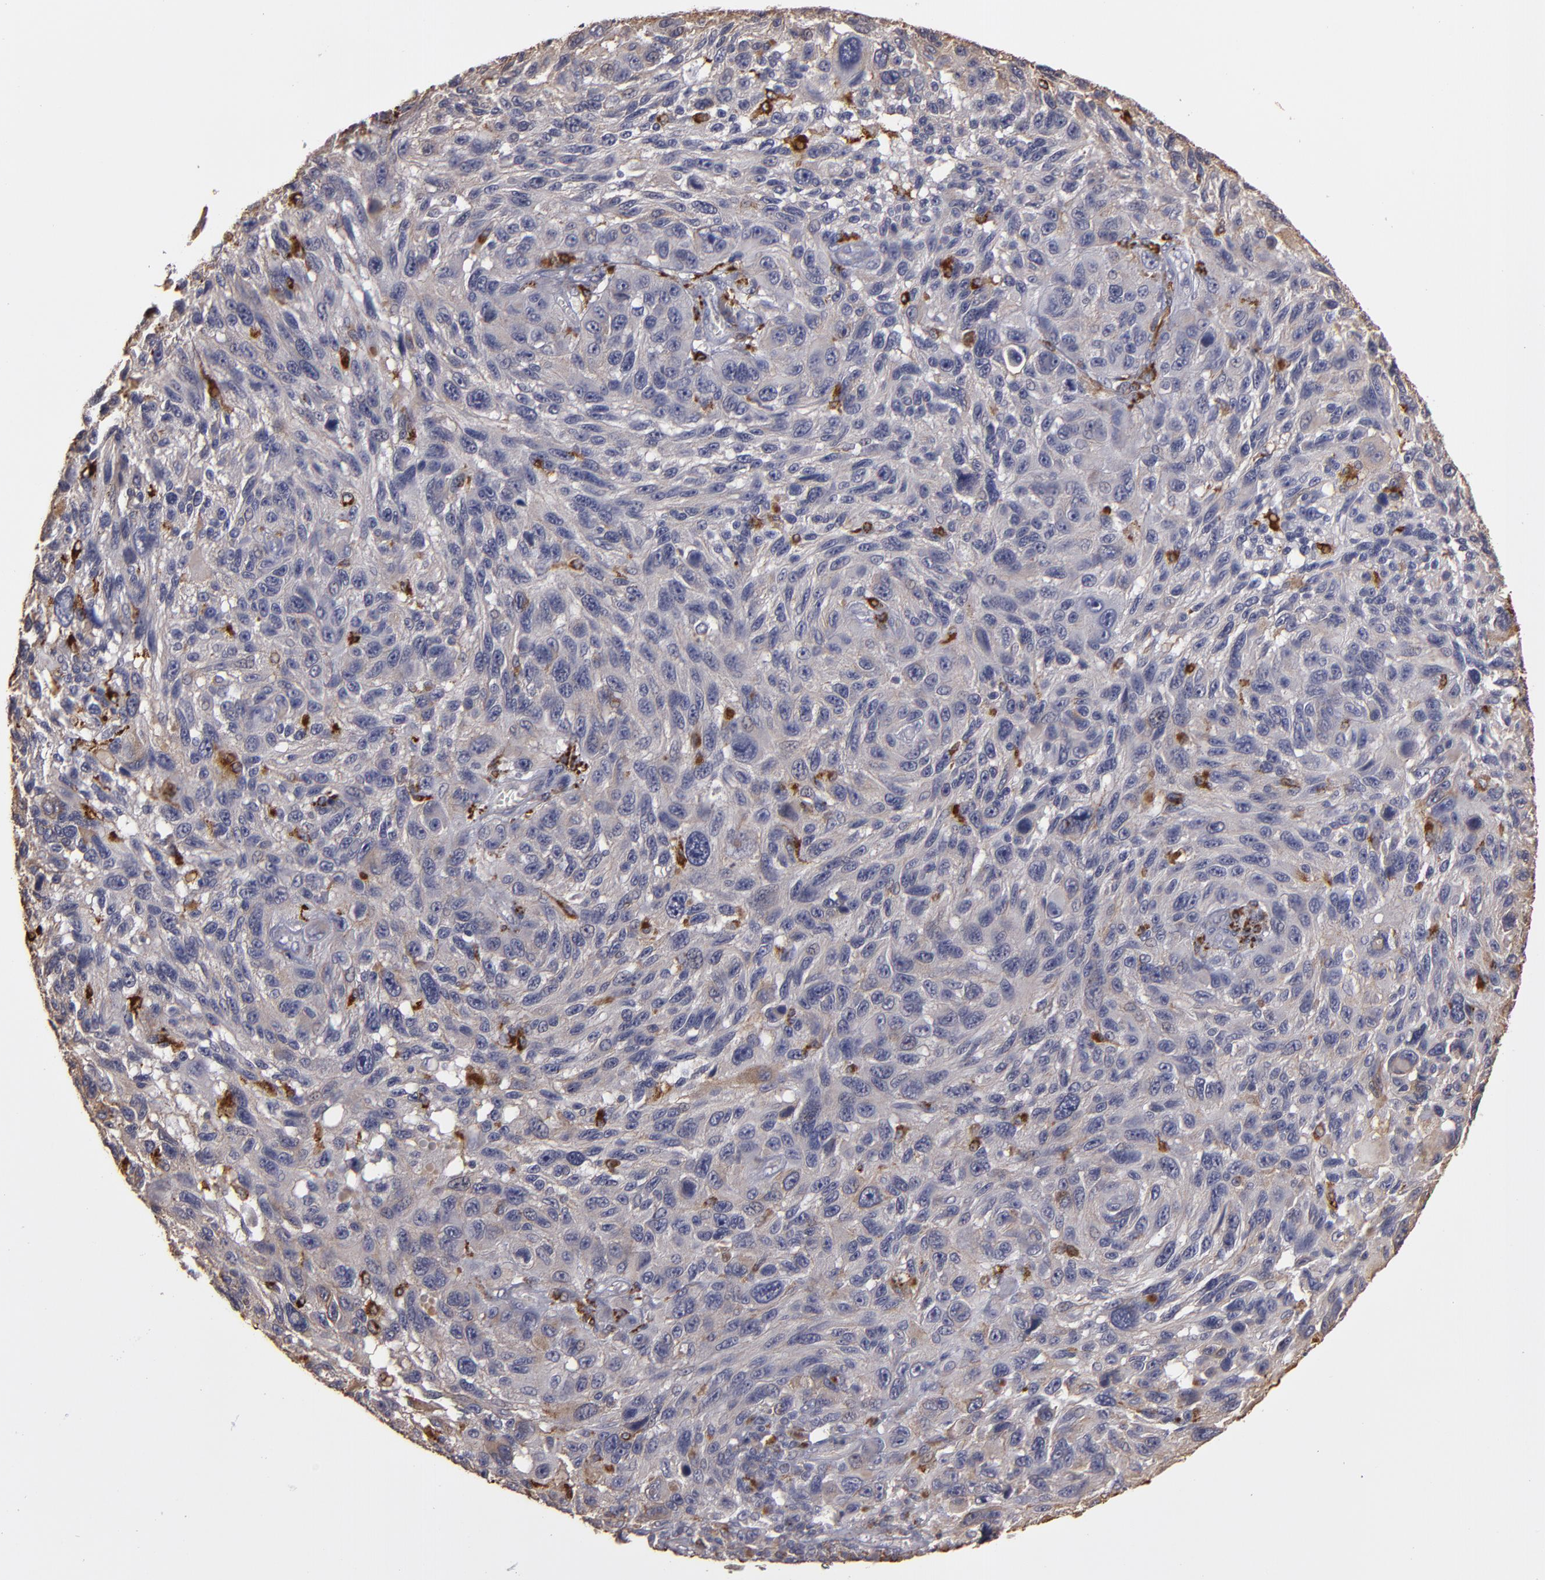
{"staining": {"intensity": "moderate", "quantity": "<25%", "location": "cytoplasmic/membranous"}, "tissue": "melanoma", "cell_type": "Tumor cells", "image_type": "cancer", "snomed": [{"axis": "morphology", "description": "Malignant melanoma, NOS"}, {"axis": "topography", "description": "Skin"}], "caption": "This image exhibits immunohistochemistry (IHC) staining of human malignant melanoma, with low moderate cytoplasmic/membranous staining in about <25% of tumor cells.", "gene": "TRAF1", "patient": {"sex": "male", "age": 53}}